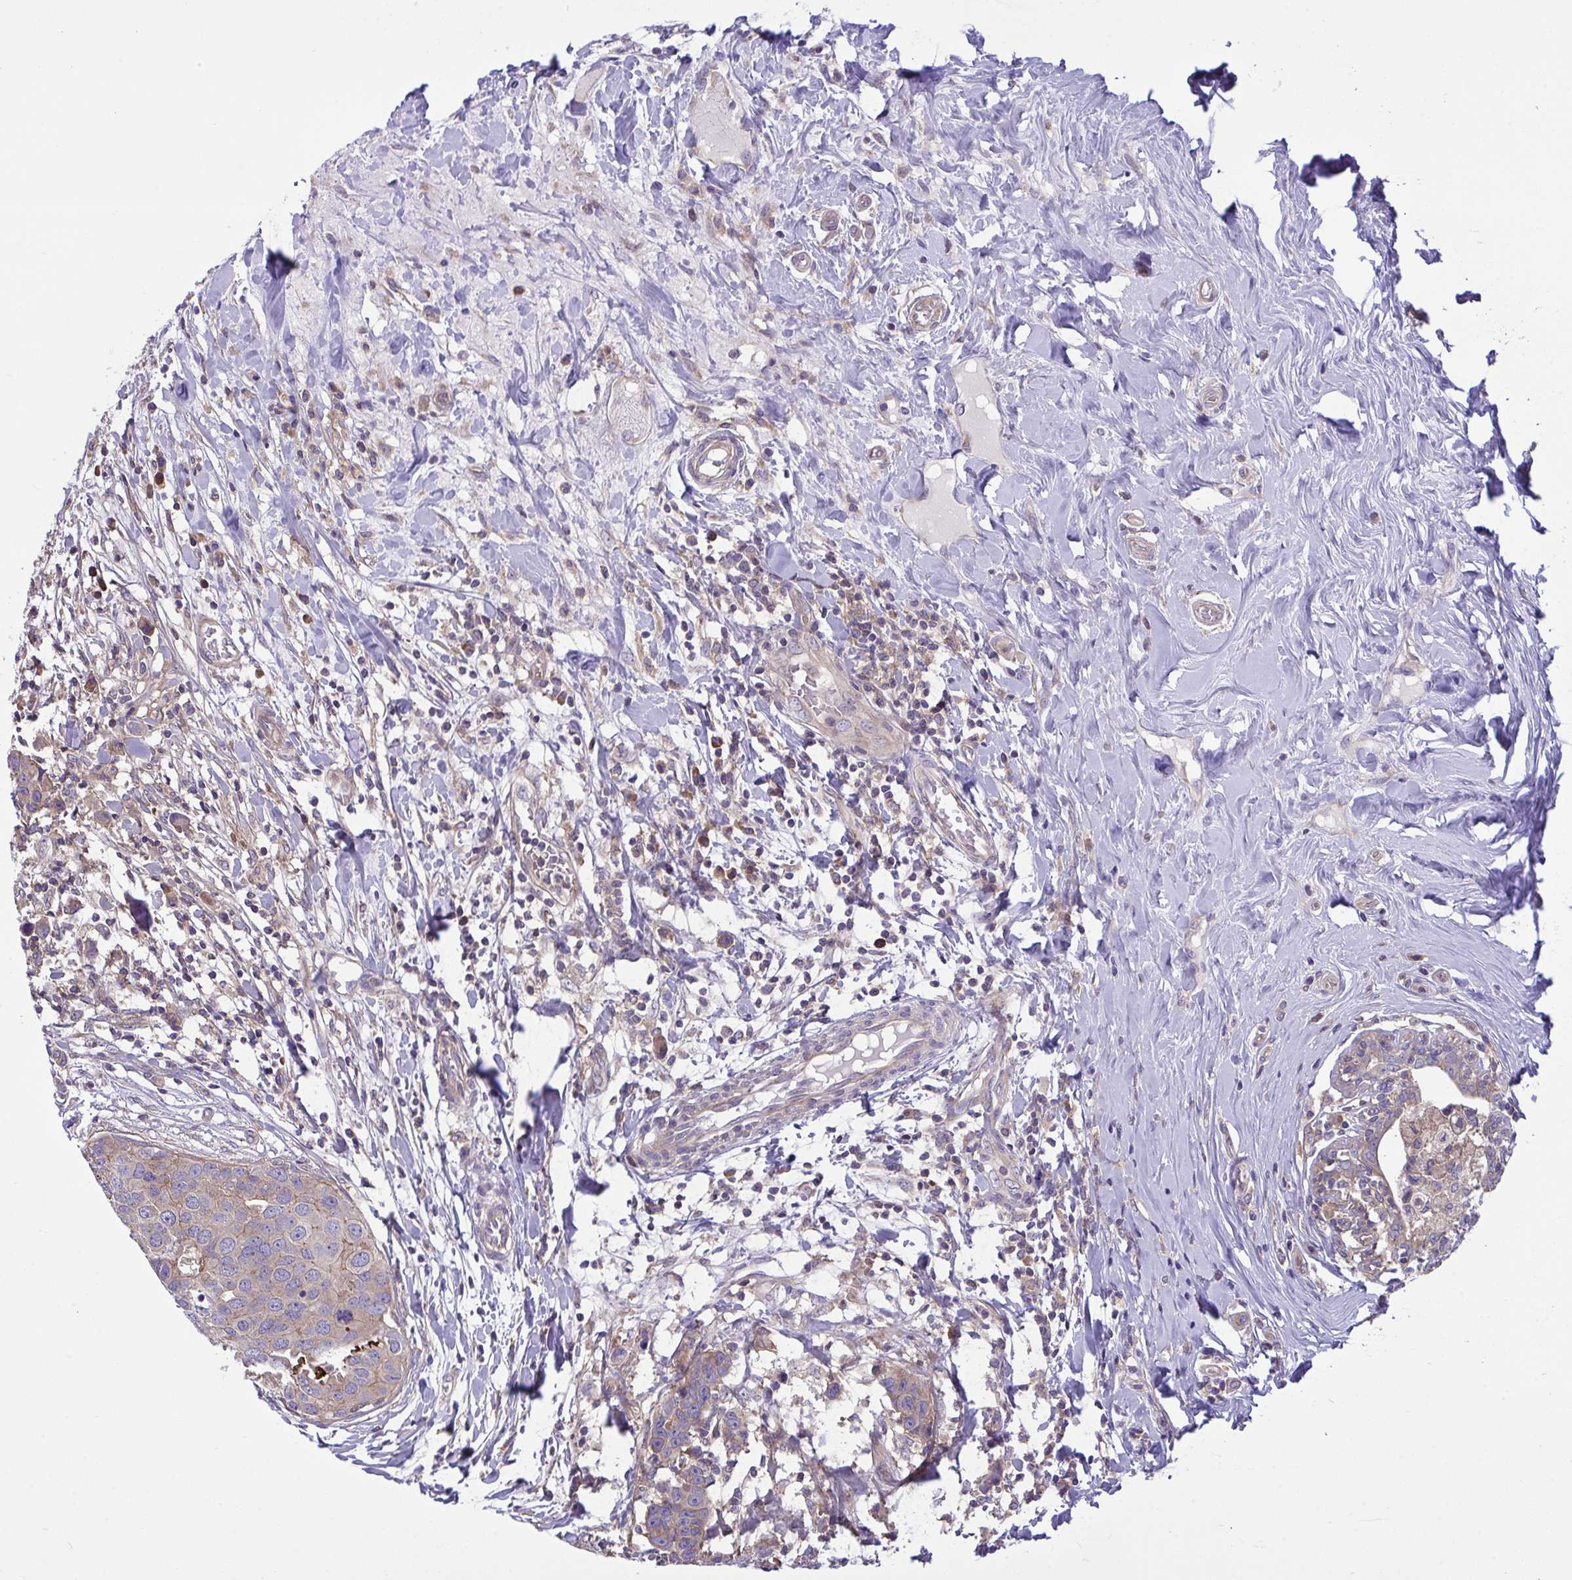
{"staining": {"intensity": "weak", "quantity": "<25%", "location": "cytoplasmic/membranous"}, "tissue": "breast cancer", "cell_type": "Tumor cells", "image_type": "cancer", "snomed": [{"axis": "morphology", "description": "Duct carcinoma"}, {"axis": "topography", "description": "Breast"}], "caption": "This micrograph is of breast cancer stained with immunohistochemistry (IHC) to label a protein in brown with the nuclei are counter-stained blue. There is no positivity in tumor cells. The staining is performed using DAB (3,3'-diaminobenzidine) brown chromogen with nuclei counter-stained in using hematoxylin.", "gene": "GRB14", "patient": {"sex": "female", "age": 24}}